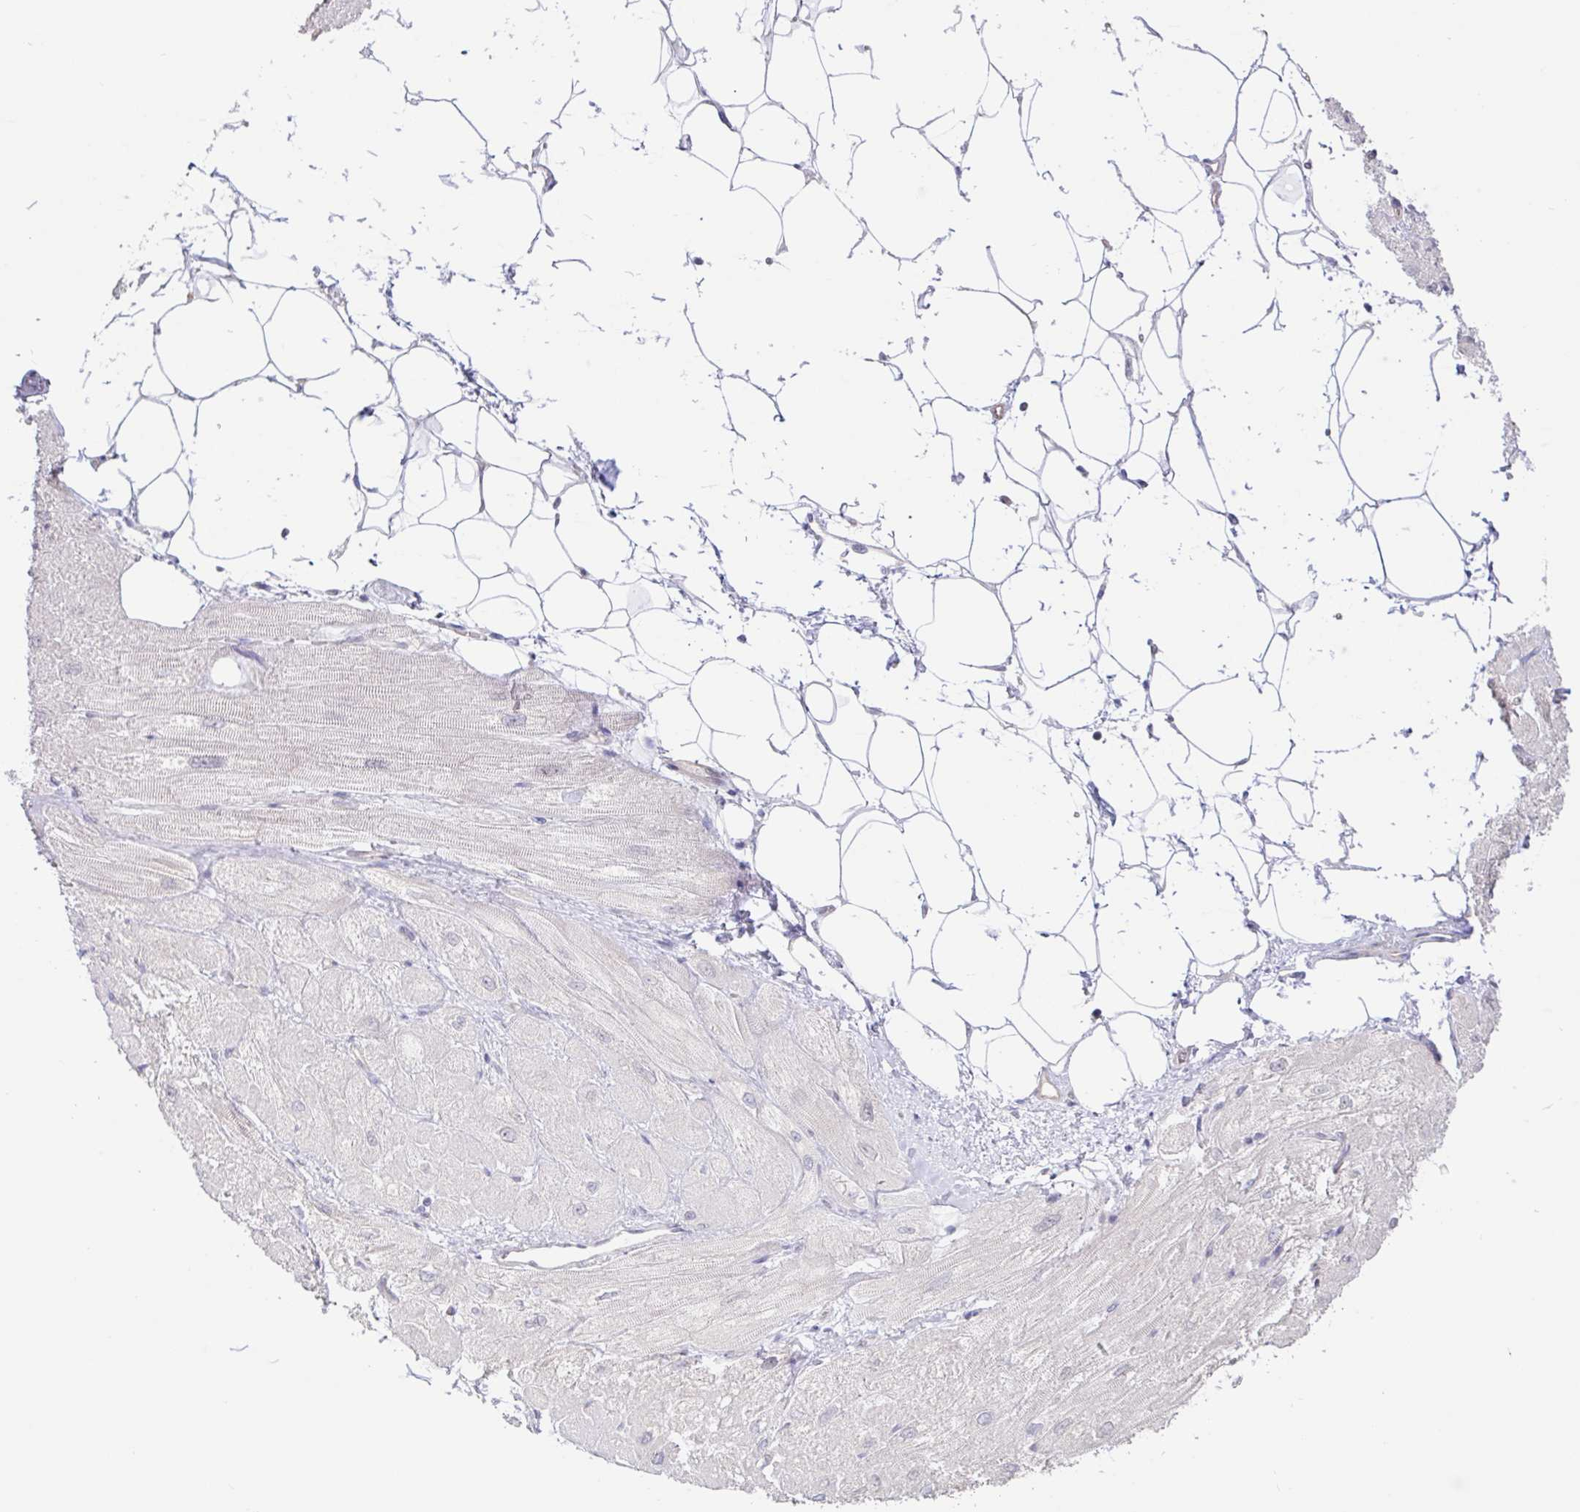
{"staining": {"intensity": "weak", "quantity": "<25%", "location": "nuclear"}, "tissue": "heart muscle", "cell_type": "Cardiomyocytes", "image_type": "normal", "snomed": [{"axis": "morphology", "description": "Normal tissue, NOS"}, {"axis": "topography", "description": "Heart"}], "caption": "This histopathology image is of unremarkable heart muscle stained with immunohistochemistry (IHC) to label a protein in brown with the nuclei are counter-stained blue. There is no staining in cardiomyocytes. Brightfield microscopy of immunohistochemistry stained with DAB (3,3'-diaminobenzidine) (brown) and hematoxylin (blue), captured at high magnification.", "gene": "HYPK", "patient": {"sex": "male", "age": 62}}